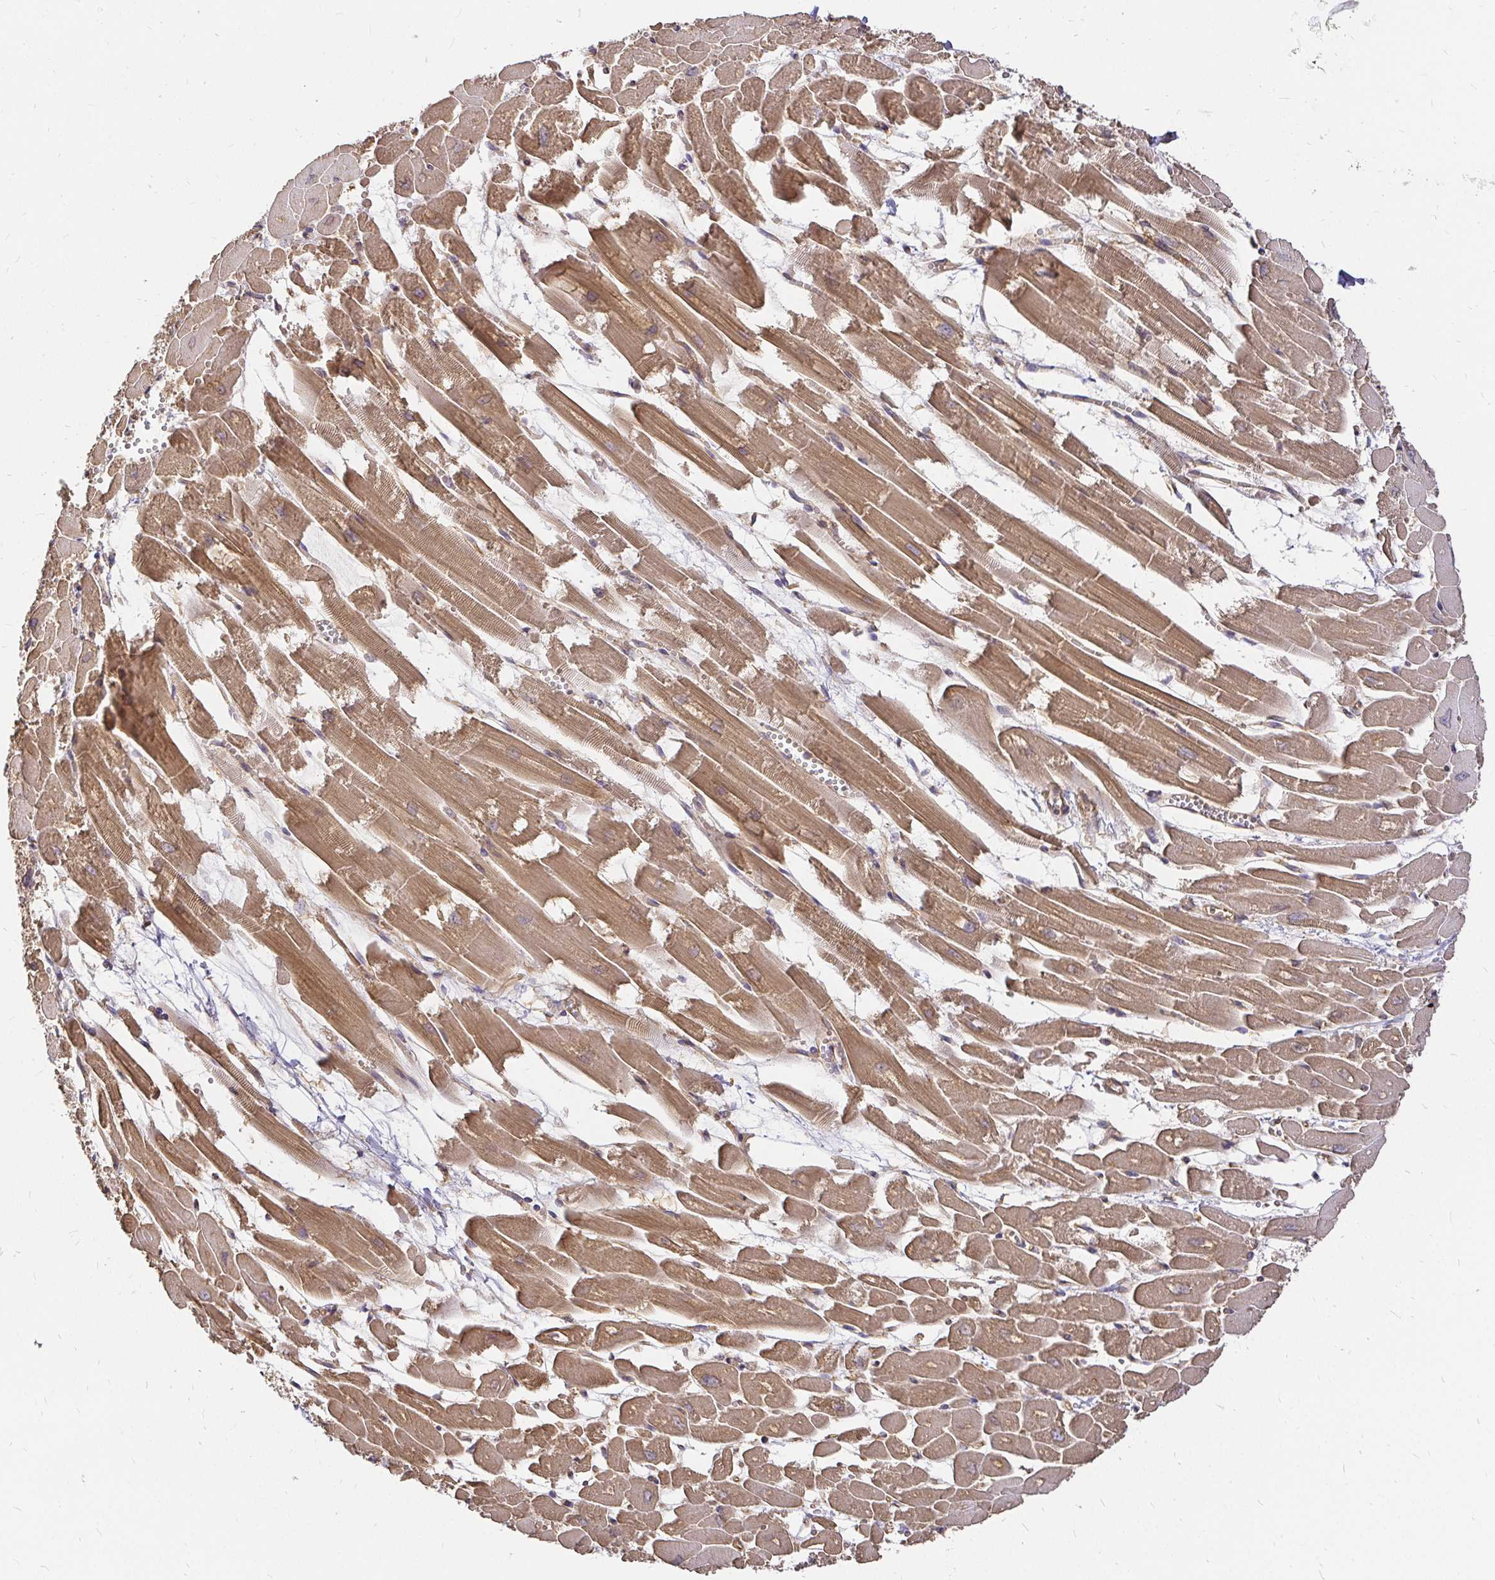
{"staining": {"intensity": "moderate", "quantity": ">75%", "location": "cytoplasmic/membranous"}, "tissue": "heart muscle", "cell_type": "Cardiomyocytes", "image_type": "normal", "snomed": [{"axis": "morphology", "description": "Normal tissue, NOS"}, {"axis": "topography", "description": "Heart"}], "caption": "Moderate cytoplasmic/membranous staining is seen in approximately >75% of cardiomyocytes in normal heart muscle. (DAB (3,3'-diaminobenzidine) = brown stain, brightfield microscopy at high magnification).", "gene": "KIF5B", "patient": {"sex": "female", "age": 52}}